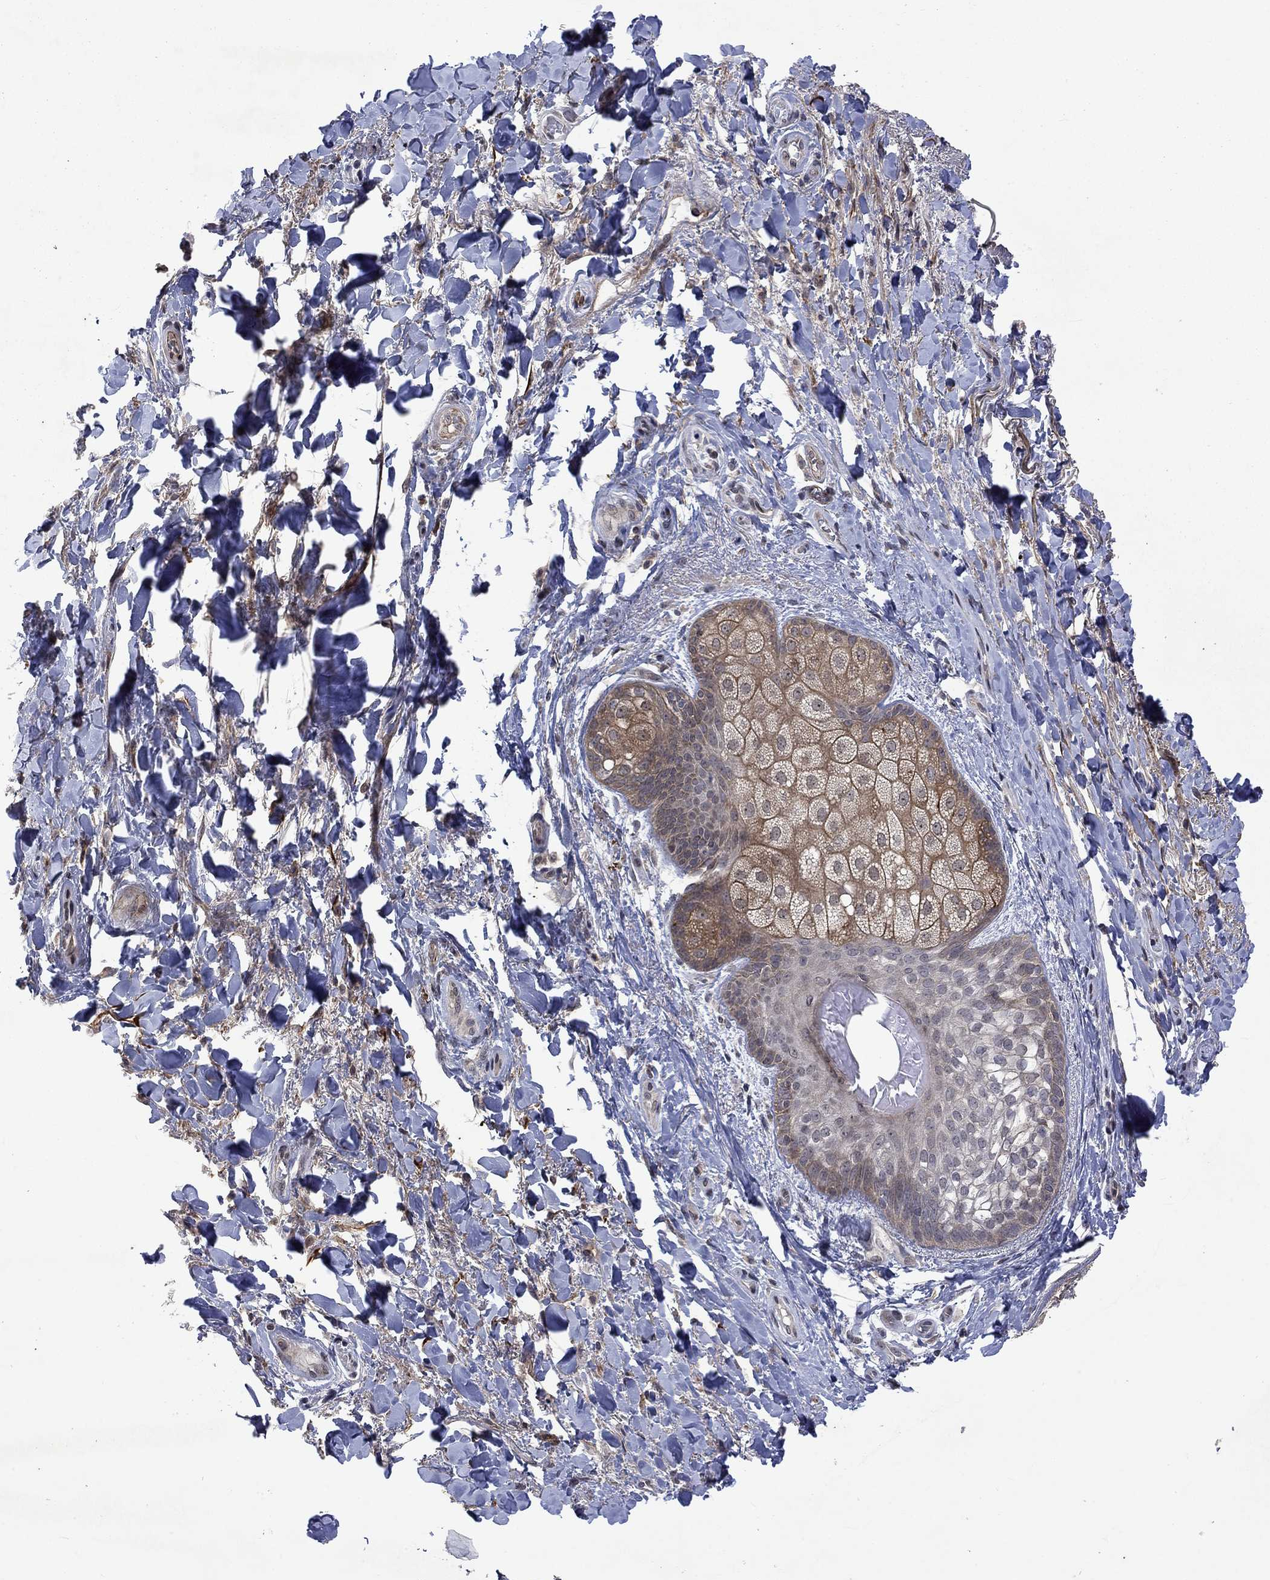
{"staining": {"intensity": "moderate", "quantity": "<25%", "location": "cytoplasmic/membranous"}, "tissue": "skin", "cell_type": "Epidermal cells", "image_type": "normal", "snomed": [{"axis": "morphology", "description": "Normal tissue, NOS"}, {"axis": "topography", "description": "Anal"}, {"axis": "topography", "description": "Peripheral nerve tissue"}], "caption": "The micrograph shows a brown stain indicating the presence of a protein in the cytoplasmic/membranous of epidermal cells in skin. The staining is performed using DAB (3,3'-diaminobenzidine) brown chromogen to label protein expression. The nuclei are counter-stained blue using hematoxylin.", "gene": "PPP1R9A", "patient": {"sex": "male", "age": 53}}